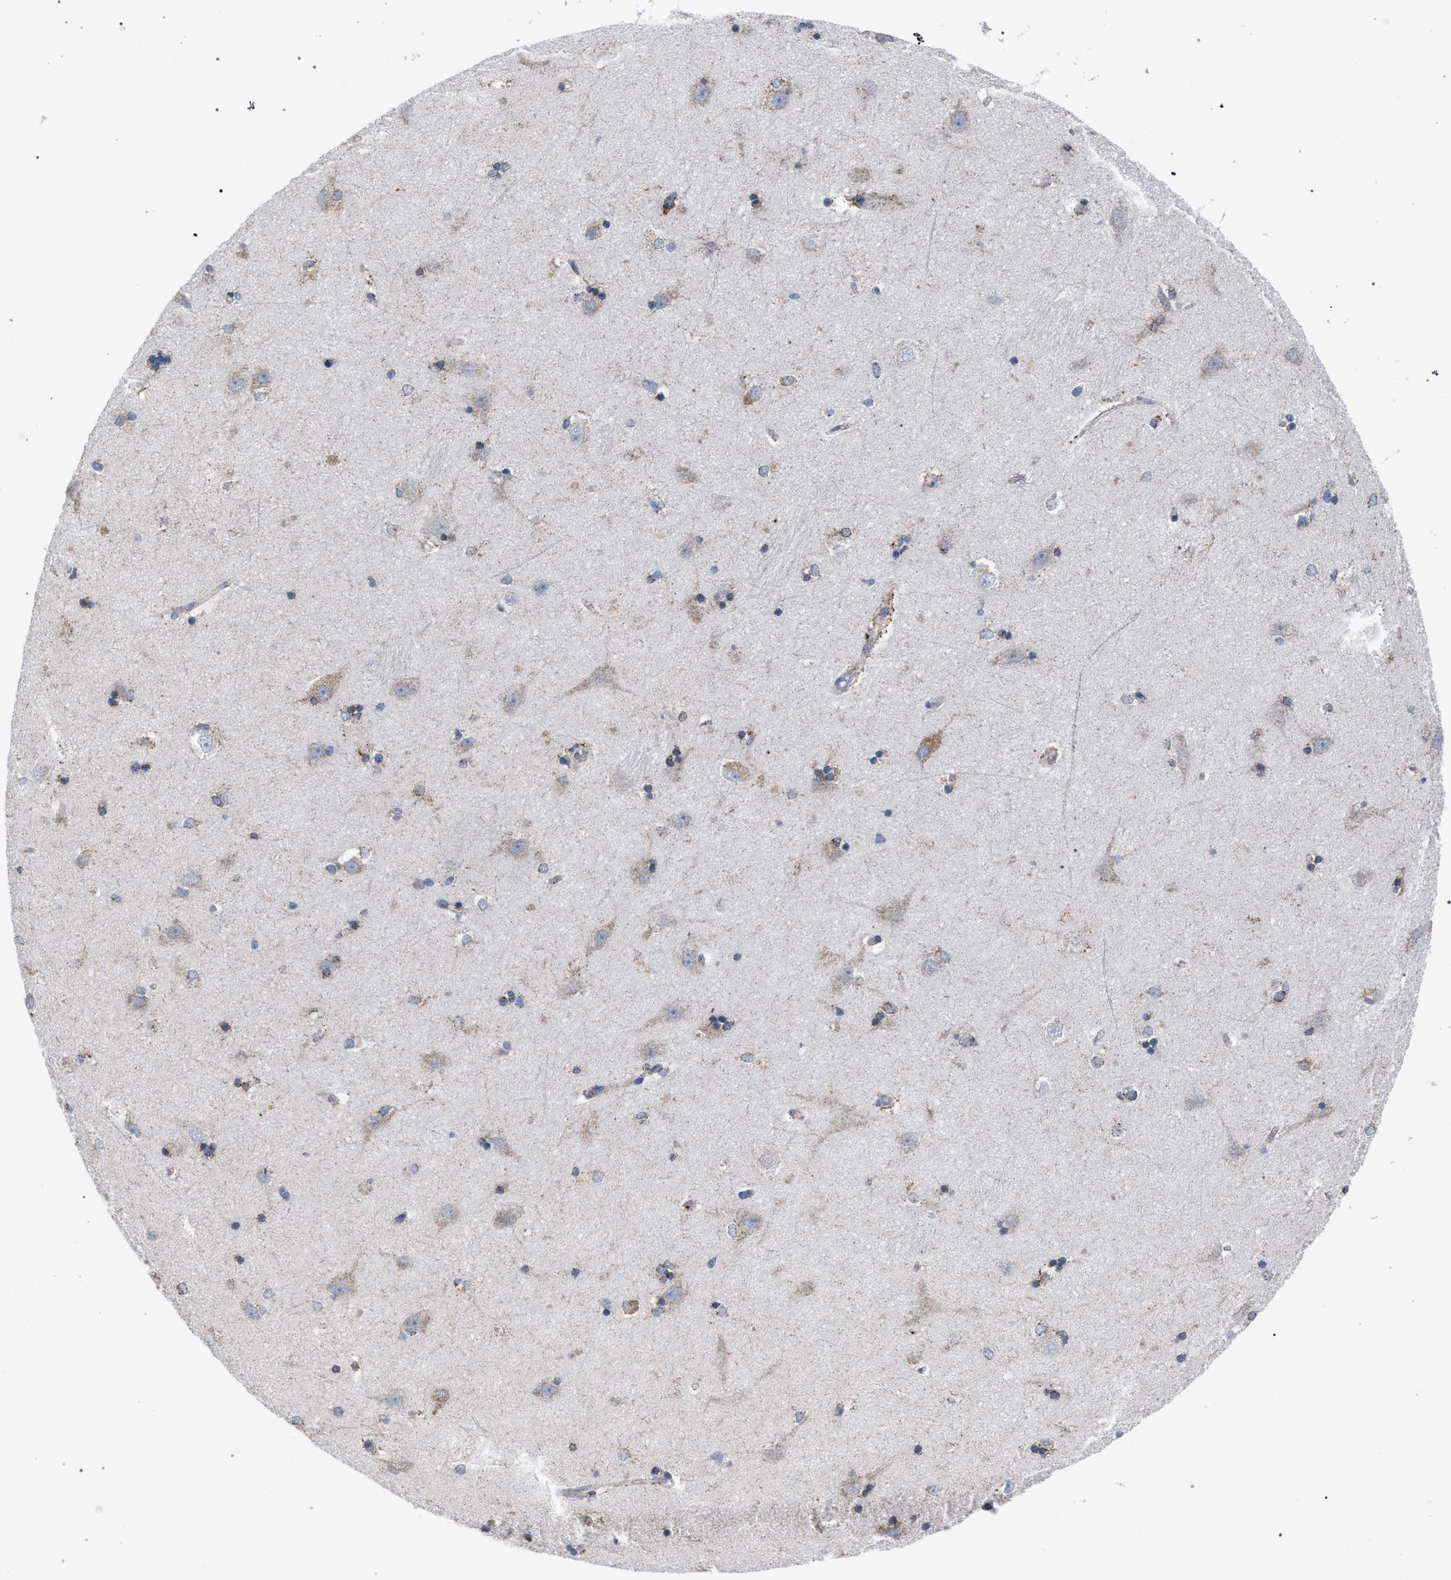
{"staining": {"intensity": "moderate", "quantity": "<25%", "location": "cytoplasmic/membranous"}, "tissue": "hippocampus", "cell_type": "Glial cells", "image_type": "normal", "snomed": [{"axis": "morphology", "description": "Normal tissue, NOS"}, {"axis": "topography", "description": "Hippocampus"}], "caption": "Protein expression analysis of normal human hippocampus reveals moderate cytoplasmic/membranous staining in about <25% of glial cells. (DAB = brown stain, brightfield microscopy at high magnification).", "gene": "HSD17B4", "patient": {"sex": "male", "age": 45}}